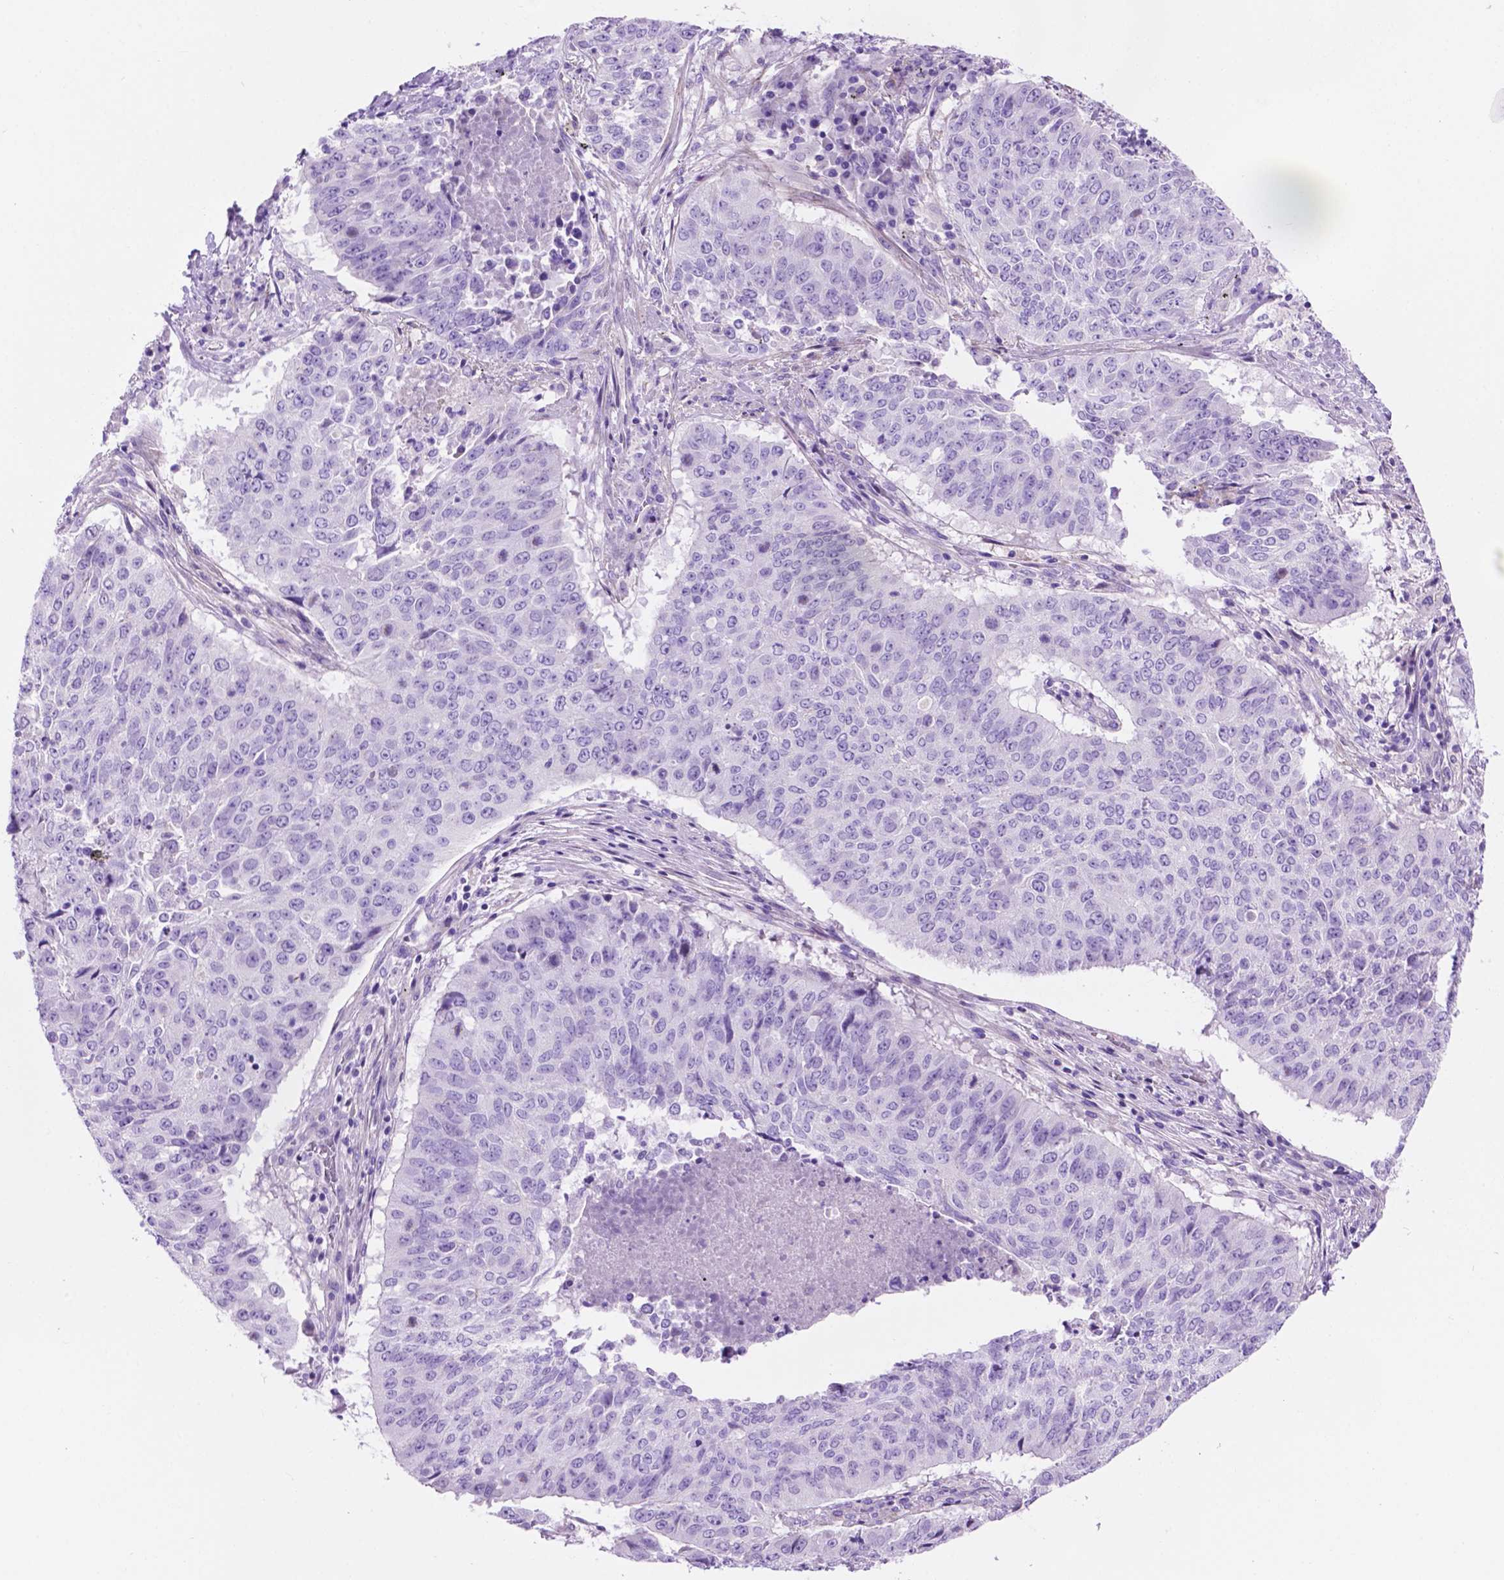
{"staining": {"intensity": "negative", "quantity": "none", "location": "none"}, "tissue": "lung cancer", "cell_type": "Tumor cells", "image_type": "cancer", "snomed": [{"axis": "morphology", "description": "Normal tissue, NOS"}, {"axis": "morphology", "description": "Squamous cell carcinoma, NOS"}, {"axis": "topography", "description": "Bronchus"}, {"axis": "topography", "description": "Lung"}], "caption": "Tumor cells are negative for protein expression in human squamous cell carcinoma (lung). Brightfield microscopy of immunohistochemistry stained with DAB (brown) and hematoxylin (blue), captured at high magnification.", "gene": "IGFN1", "patient": {"sex": "male", "age": 64}}